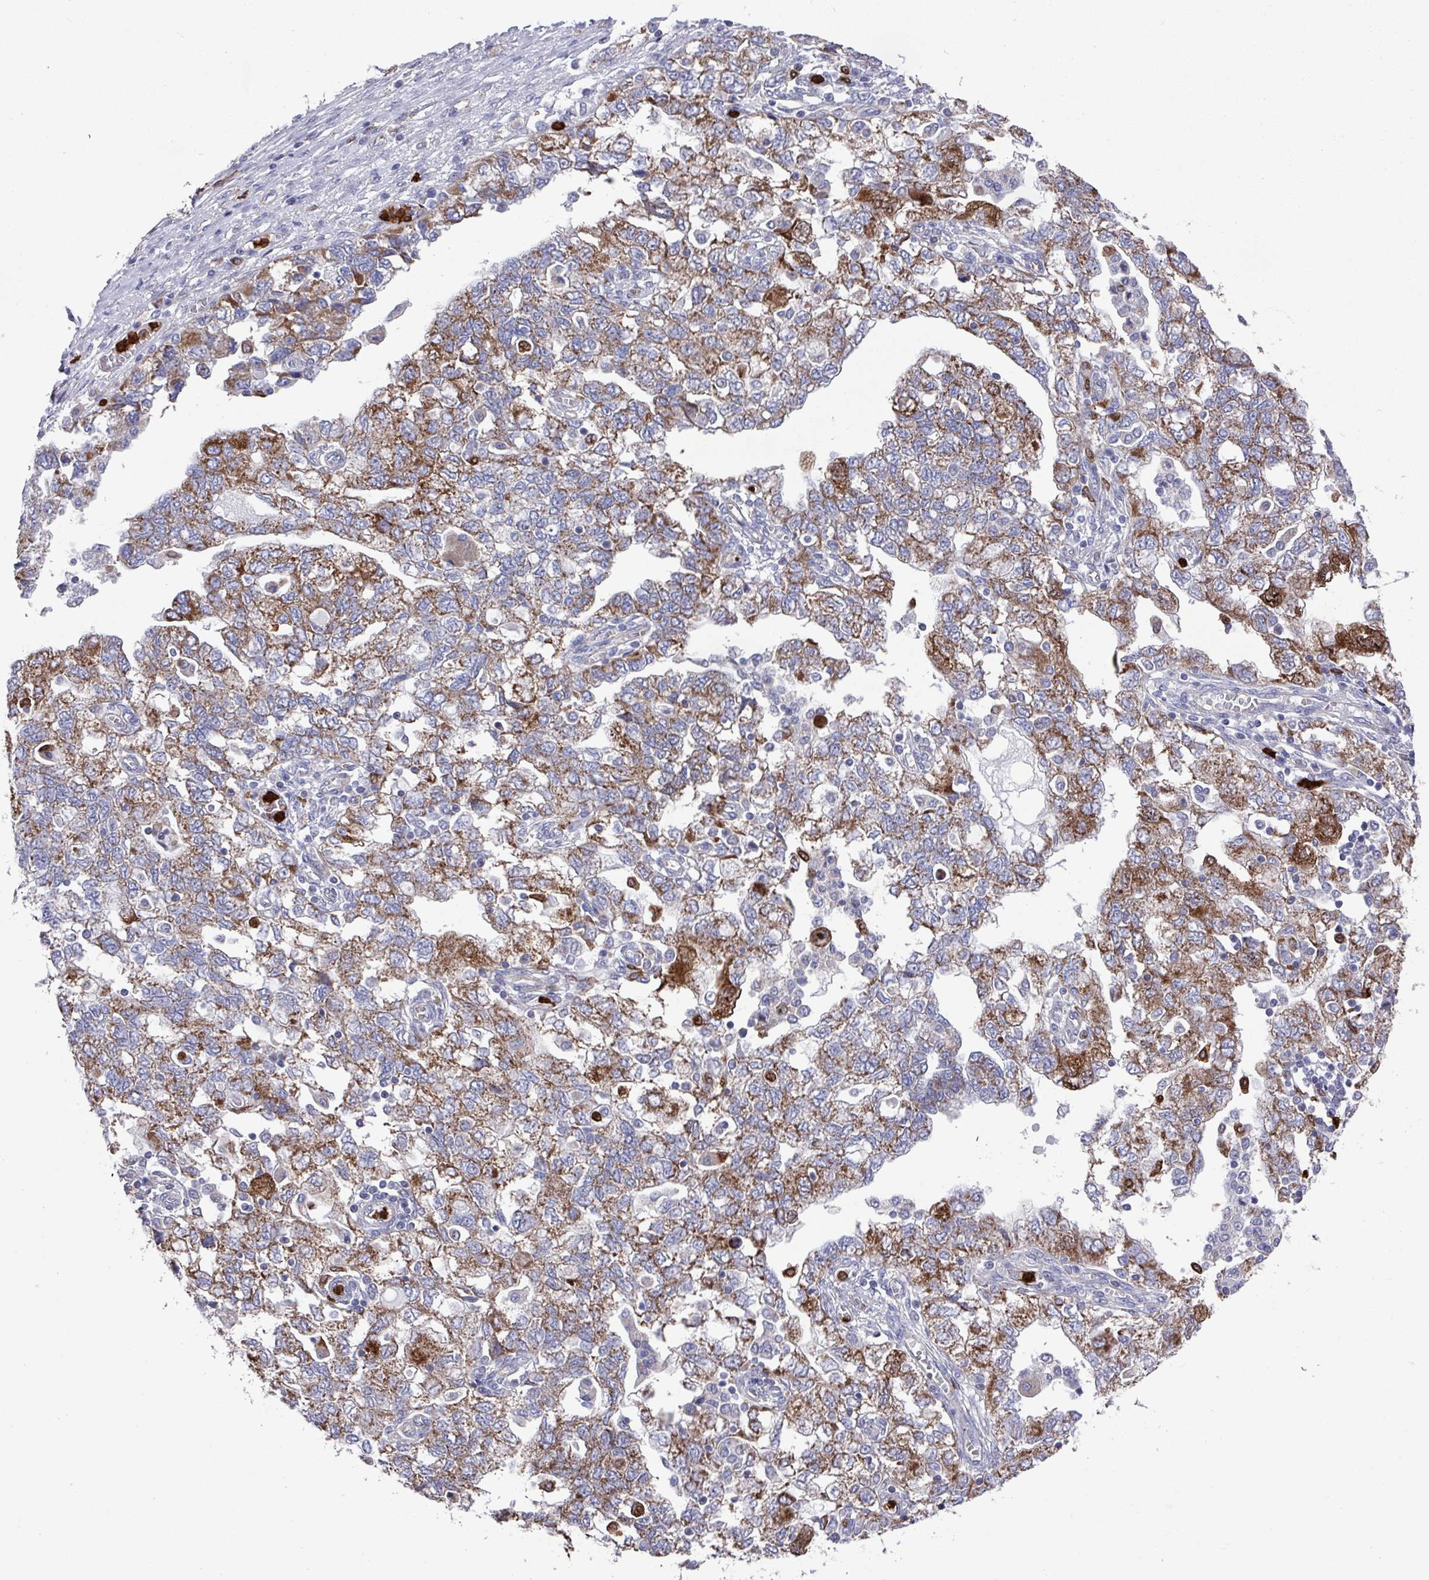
{"staining": {"intensity": "moderate", "quantity": ">75%", "location": "cytoplasmic/membranous"}, "tissue": "ovarian cancer", "cell_type": "Tumor cells", "image_type": "cancer", "snomed": [{"axis": "morphology", "description": "Carcinoma, NOS"}, {"axis": "morphology", "description": "Cystadenocarcinoma, serous, NOS"}, {"axis": "topography", "description": "Ovary"}], "caption": "IHC micrograph of neoplastic tissue: human ovarian cancer stained using IHC displays medium levels of moderate protein expression localized specifically in the cytoplasmic/membranous of tumor cells, appearing as a cytoplasmic/membranous brown color.", "gene": "UQCC2", "patient": {"sex": "female", "age": 69}}